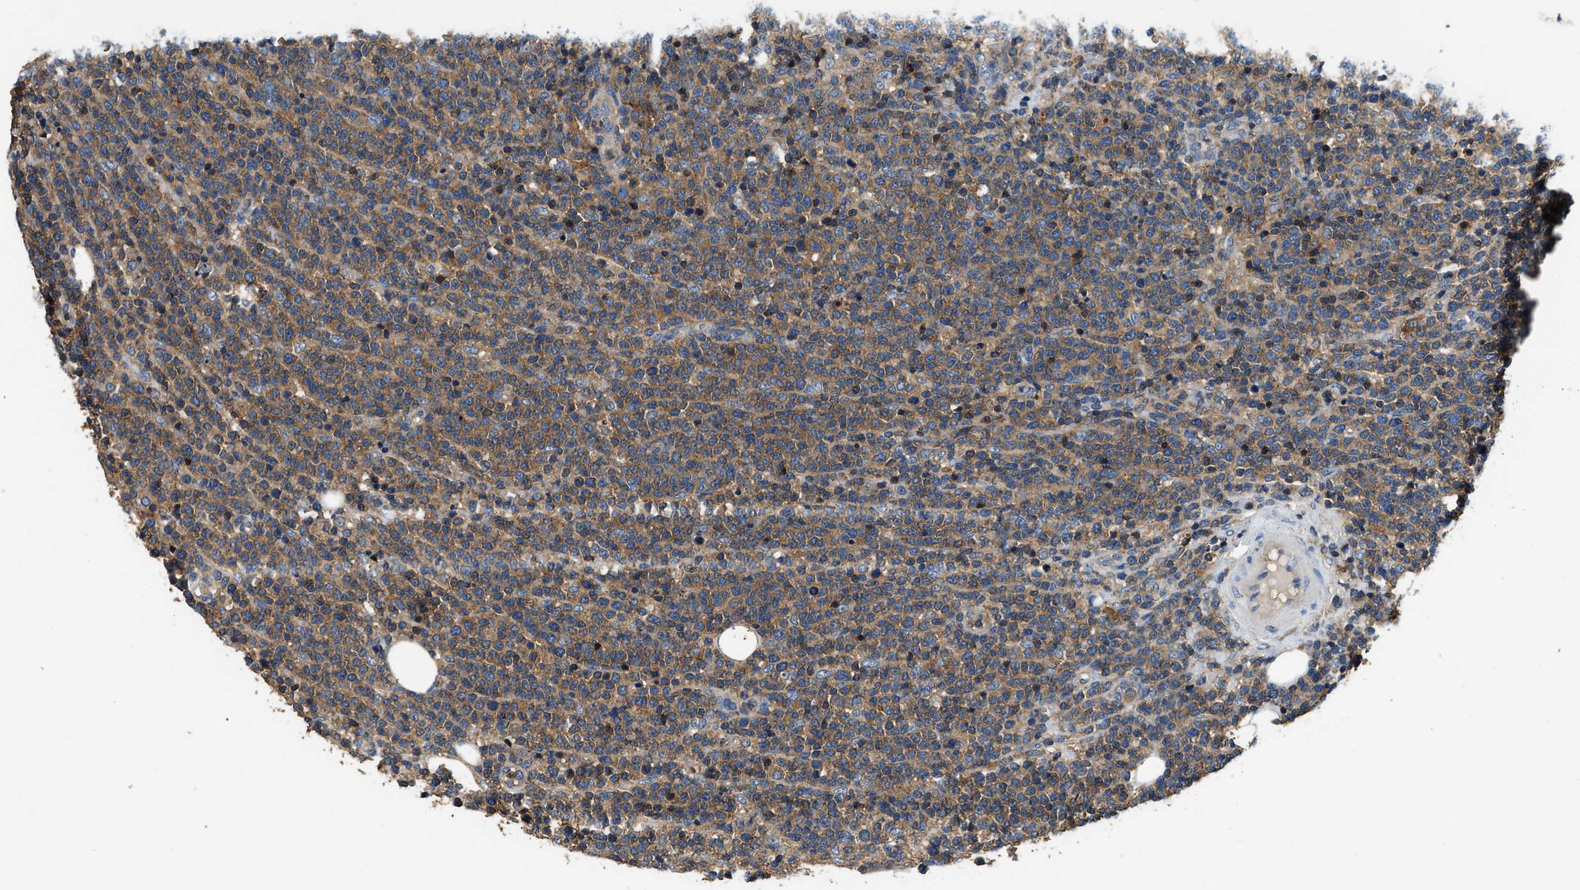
{"staining": {"intensity": "weak", "quantity": ">75%", "location": "cytoplasmic/membranous"}, "tissue": "lymphoma", "cell_type": "Tumor cells", "image_type": "cancer", "snomed": [{"axis": "morphology", "description": "Malignant lymphoma, non-Hodgkin's type, High grade"}, {"axis": "topography", "description": "Lymph node"}], "caption": "High-grade malignant lymphoma, non-Hodgkin's type was stained to show a protein in brown. There is low levels of weak cytoplasmic/membranous expression in about >75% of tumor cells.", "gene": "BLOC1S1", "patient": {"sex": "male", "age": 61}}